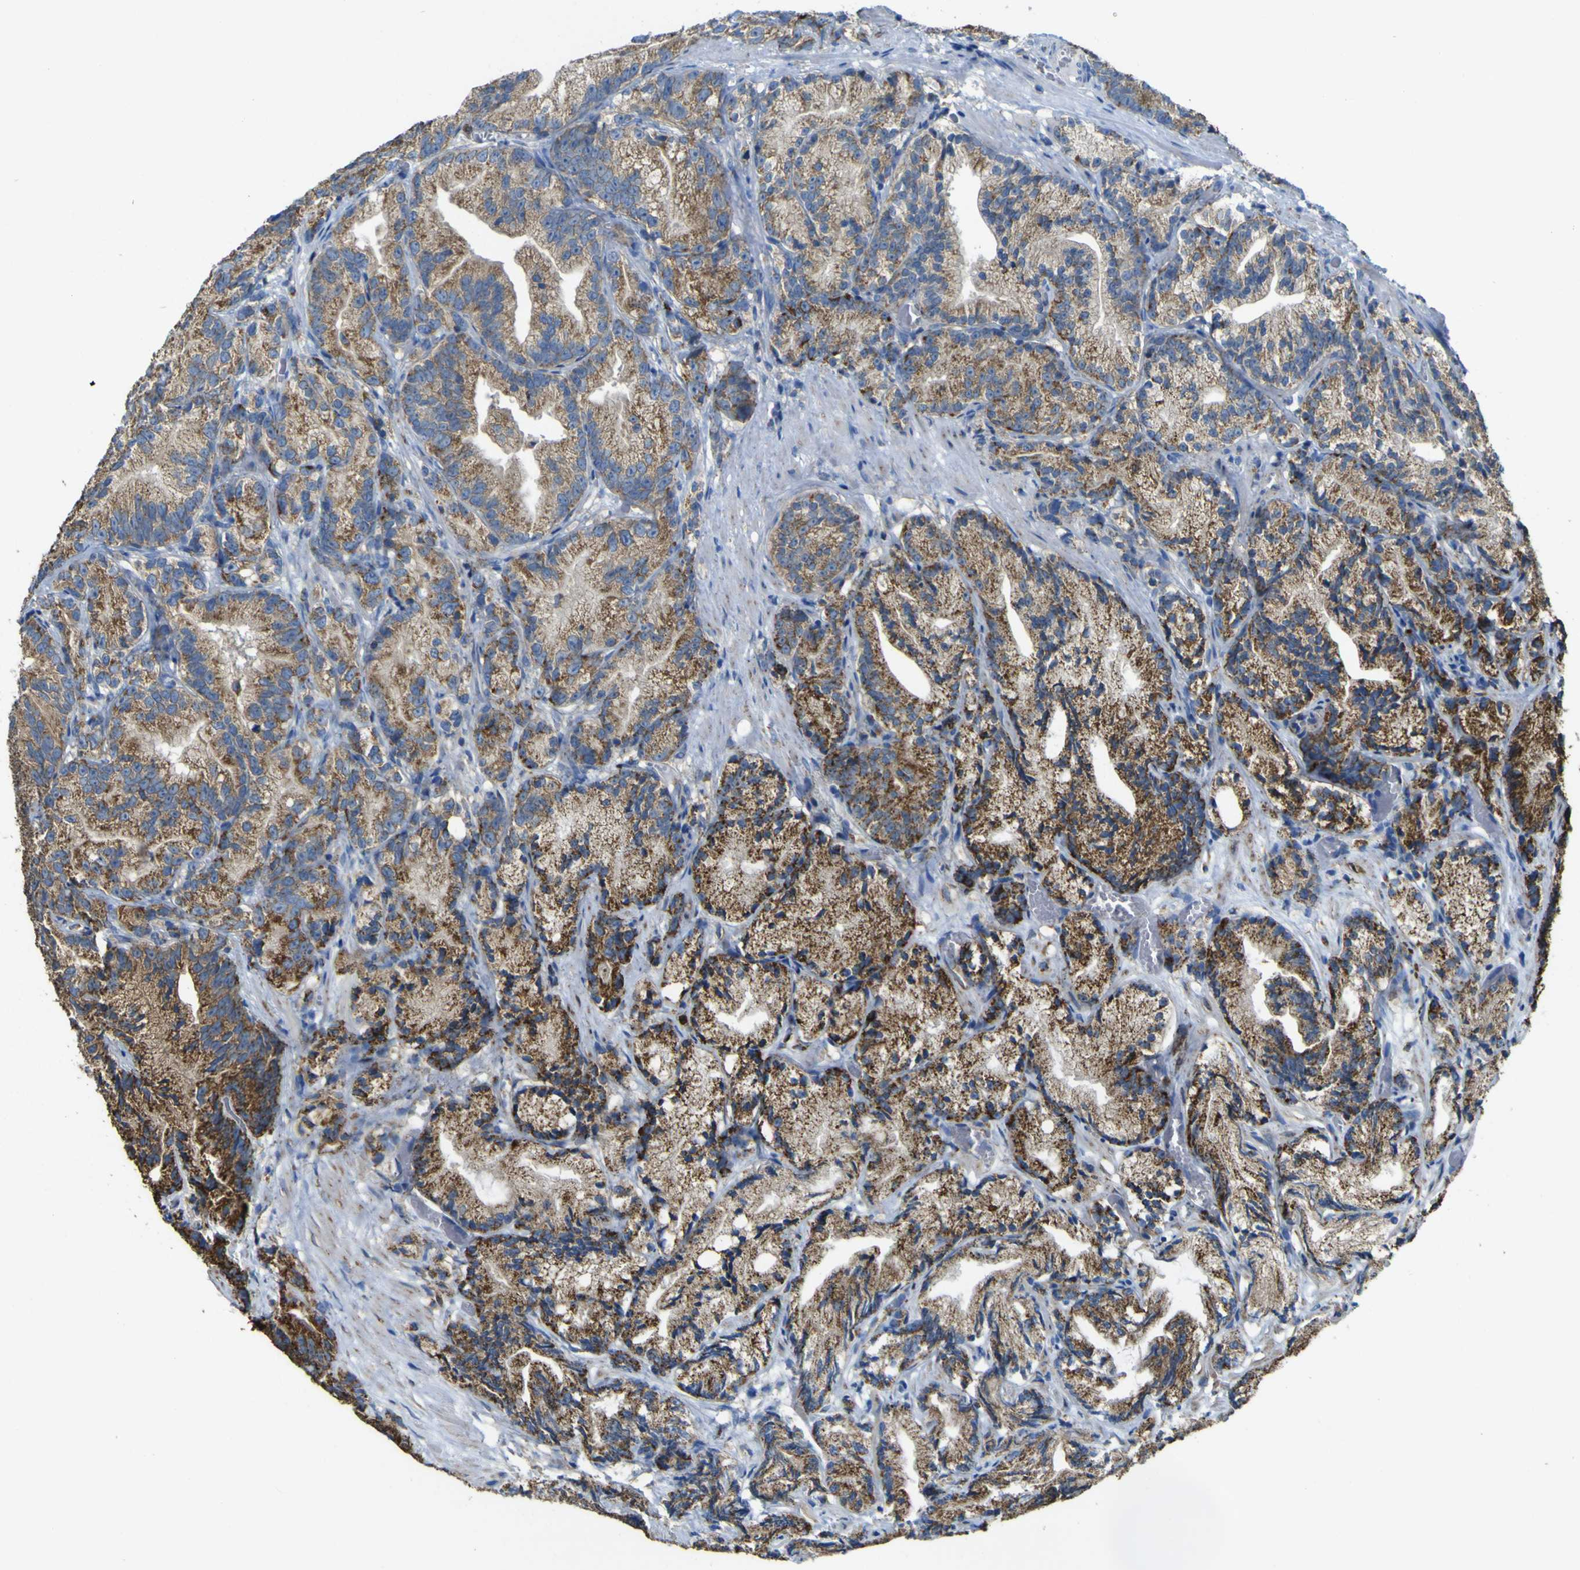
{"staining": {"intensity": "strong", "quantity": ">75%", "location": "cytoplasmic/membranous"}, "tissue": "prostate cancer", "cell_type": "Tumor cells", "image_type": "cancer", "snomed": [{"axis": "morphology", "description": "Adenocarcinoma, Low grade"}, {"axis": "topography", "description": "Prostate"}], "caption": "Human prostate low-grade adenocarcinoma stained for a protein (brown) demonstrates strong cytoplasmic/membranous positive positivity in about >75% of tumor cells.", "gene": "ACSL3", "patient": {"sex": "male", "age": 89}}